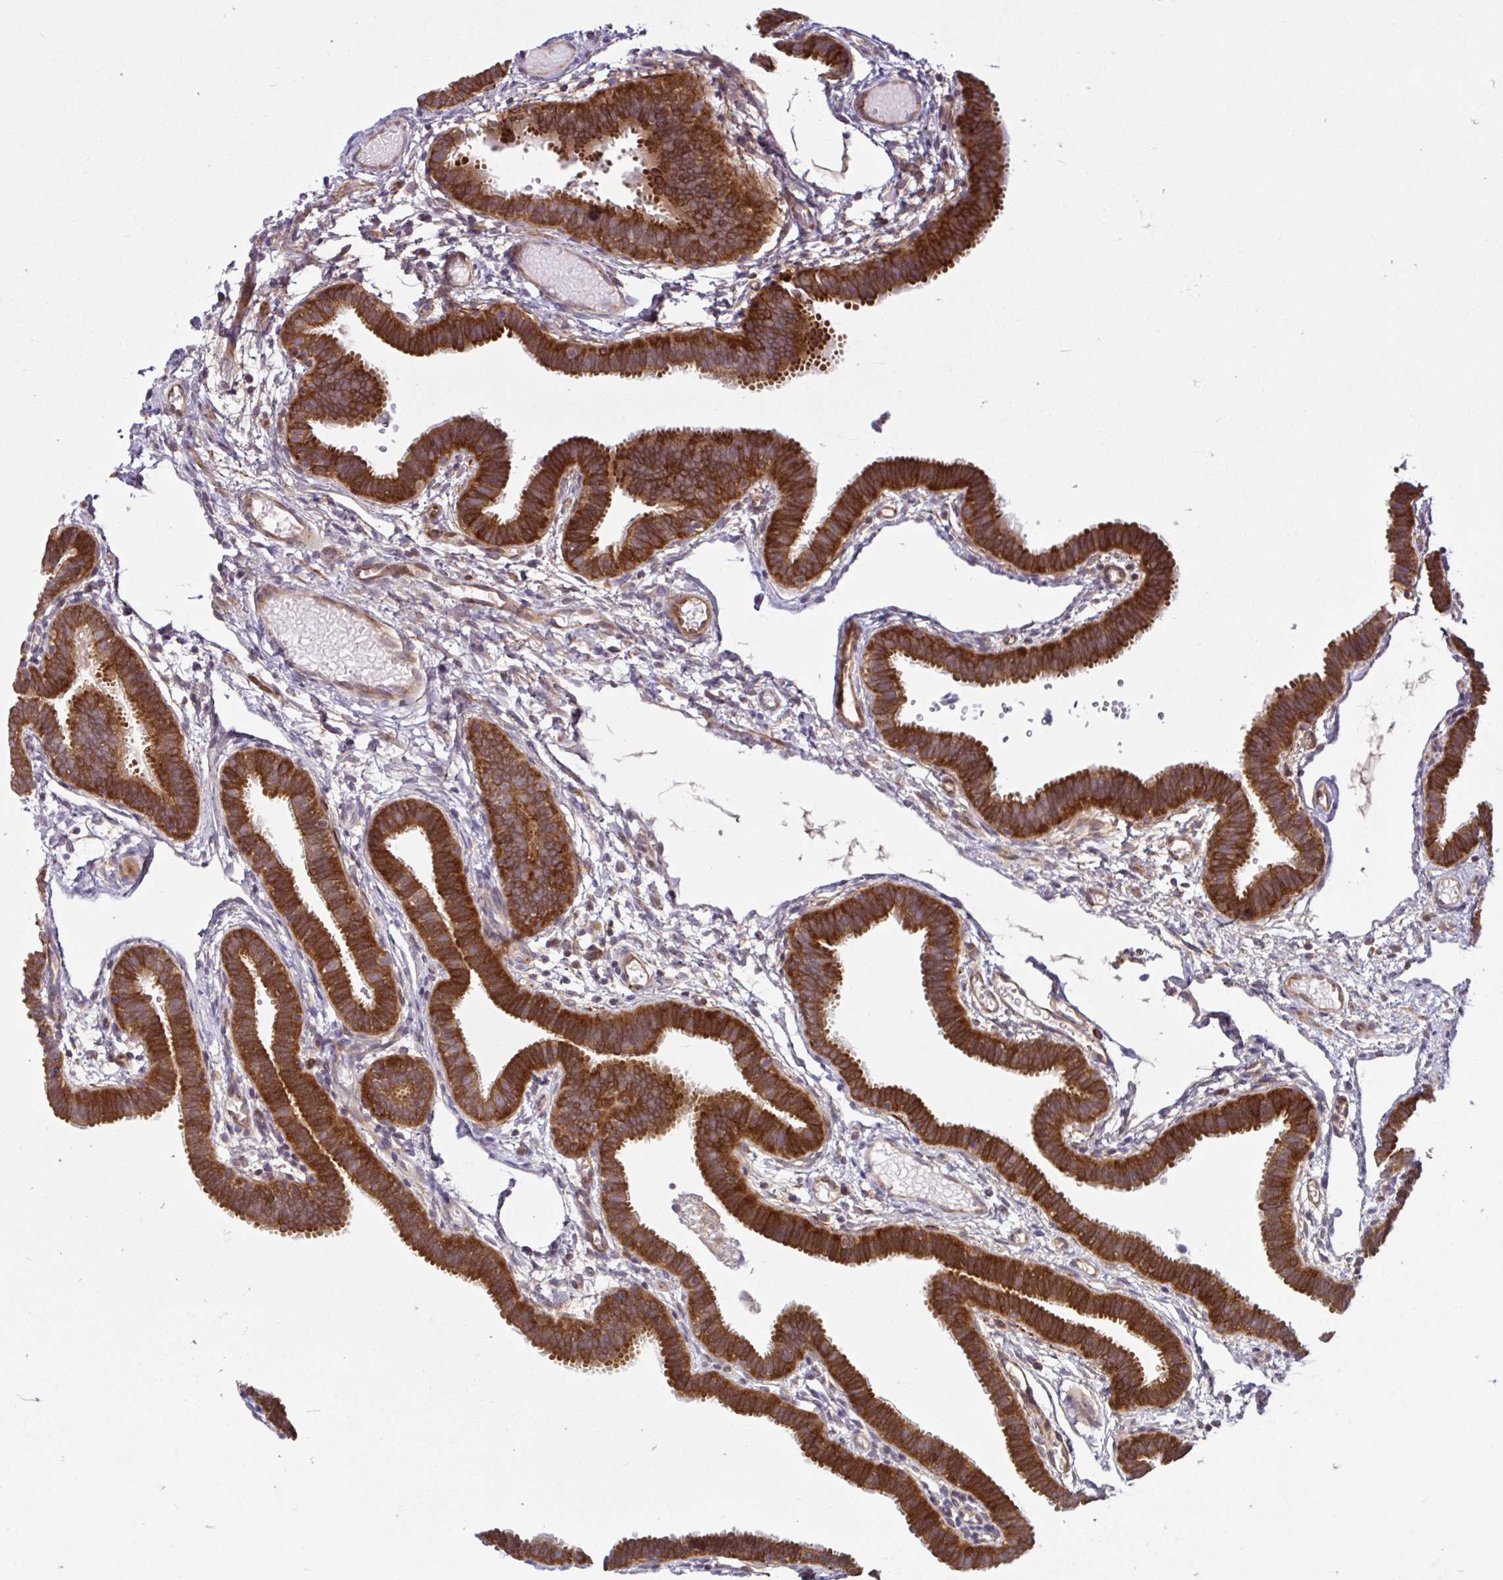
{"staining": {"intensity": "strong", "quantity": "25%-75%", "location": "cytoplasmic/membranous"}, "tissue": "fallopian tube", "cell_type": "Glandular cells", "image_type": "normal", "snomed": [{"axis": "morphology", "description": "Normal tissue, NOS"}, {"axis": "topography", "description": "Fallopian tube"}], "caption": "The image displays immunohistochemical staining of unremarkable fallopian tube. There is strong cytoplasmic/membranous staining is seen in approximately 25%-75% of glandular cells.", "gene": "NTPCR", "patient": {"sex": "female", "age": 37}}